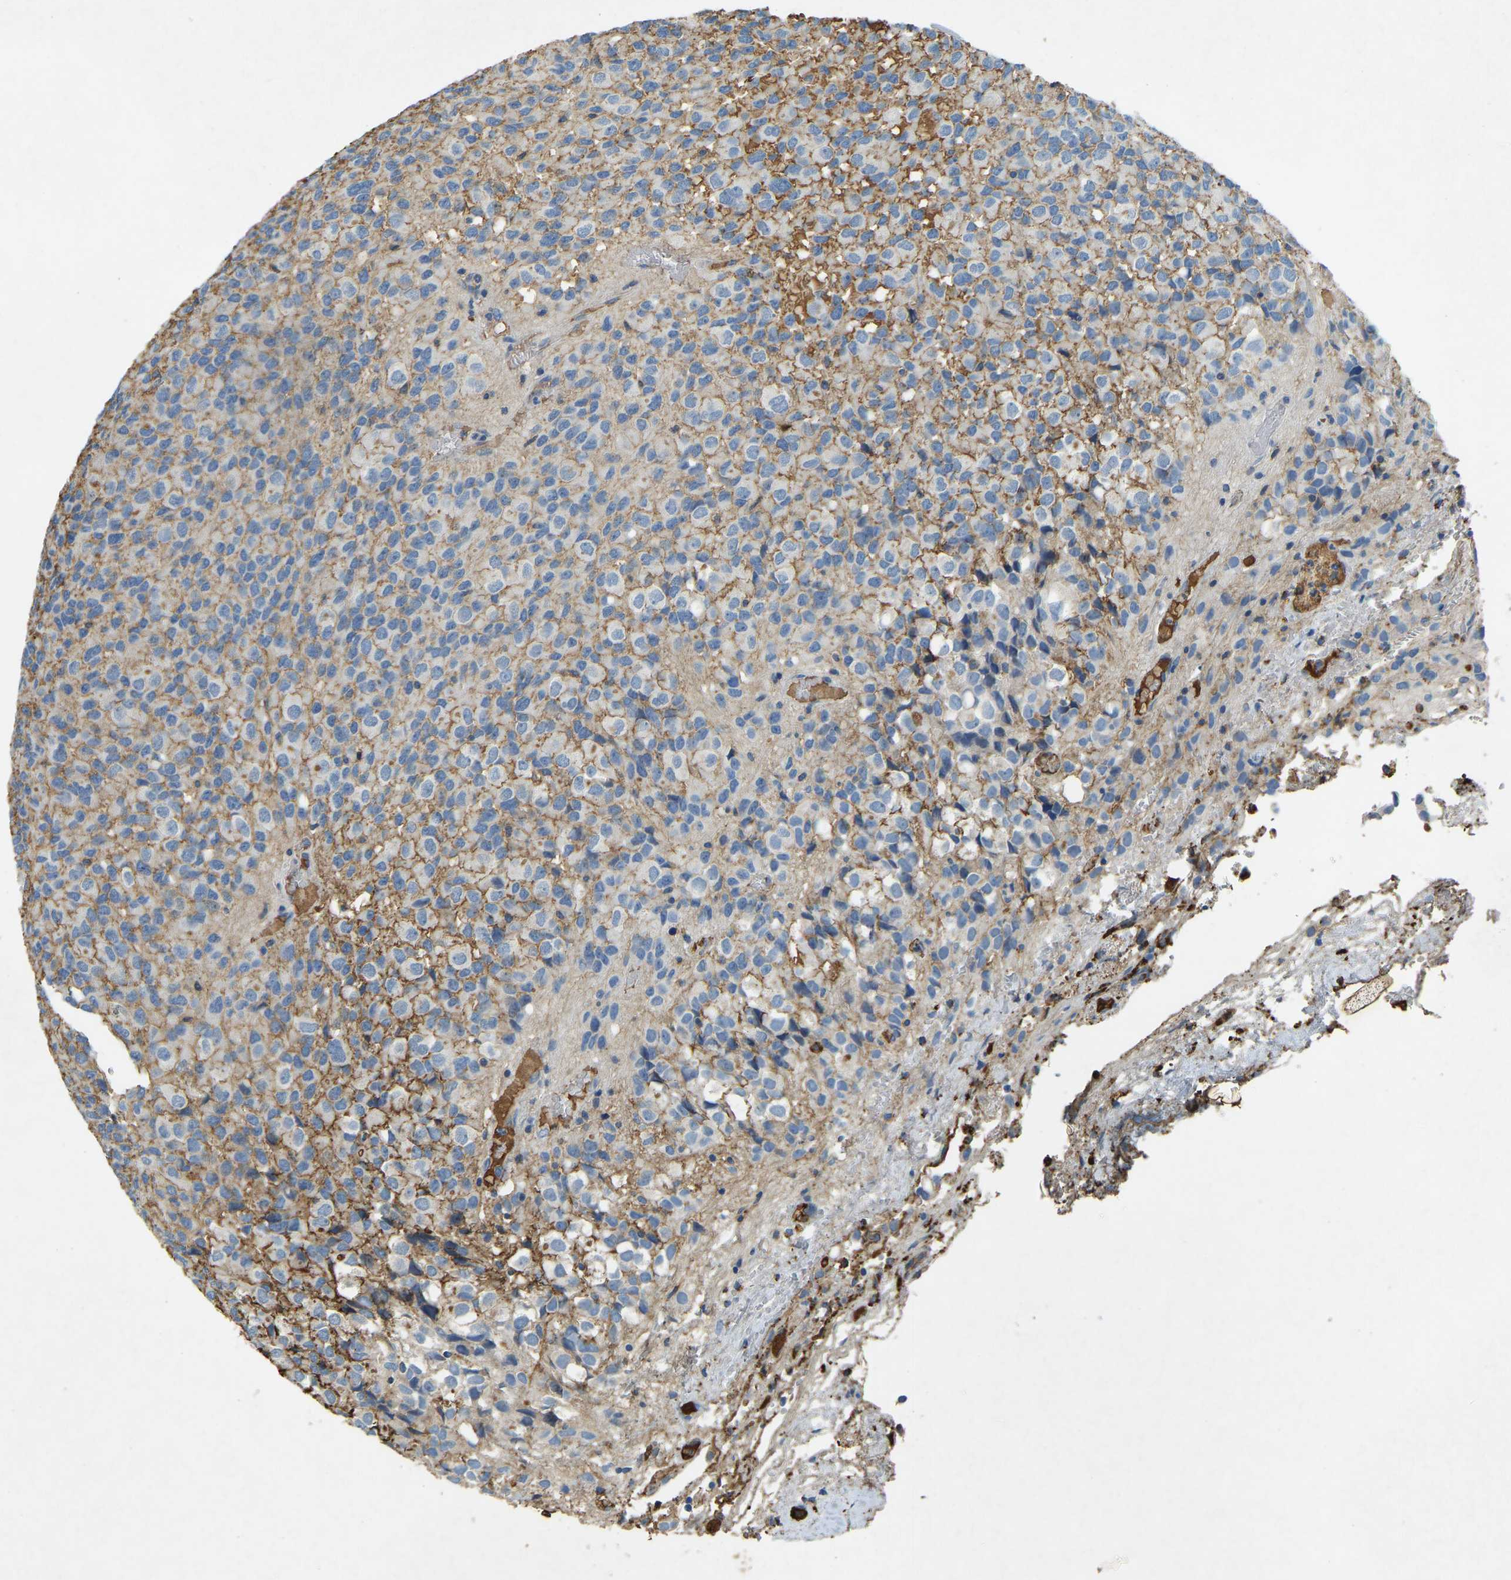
{"staining": {"intensity": "negative", "quantity": "none", "location": "none"}, "tissue": "glioma", "cell_type": "Tumor cells", "image_type": "cancer", "snomed": [{"axis": "morphology", "description": "Glioma, malignant, High grade"}, {"axis": "topography", "description": "Brain"}], "caption": "High-grade glioma (malignant) was stained to show a protein in brown. There is no significant expression in tumor cells. (IHC, brightfield microscopy, high magnification).", "gene": "THBS4", "patient": {"sex": "male", "age": 32}}